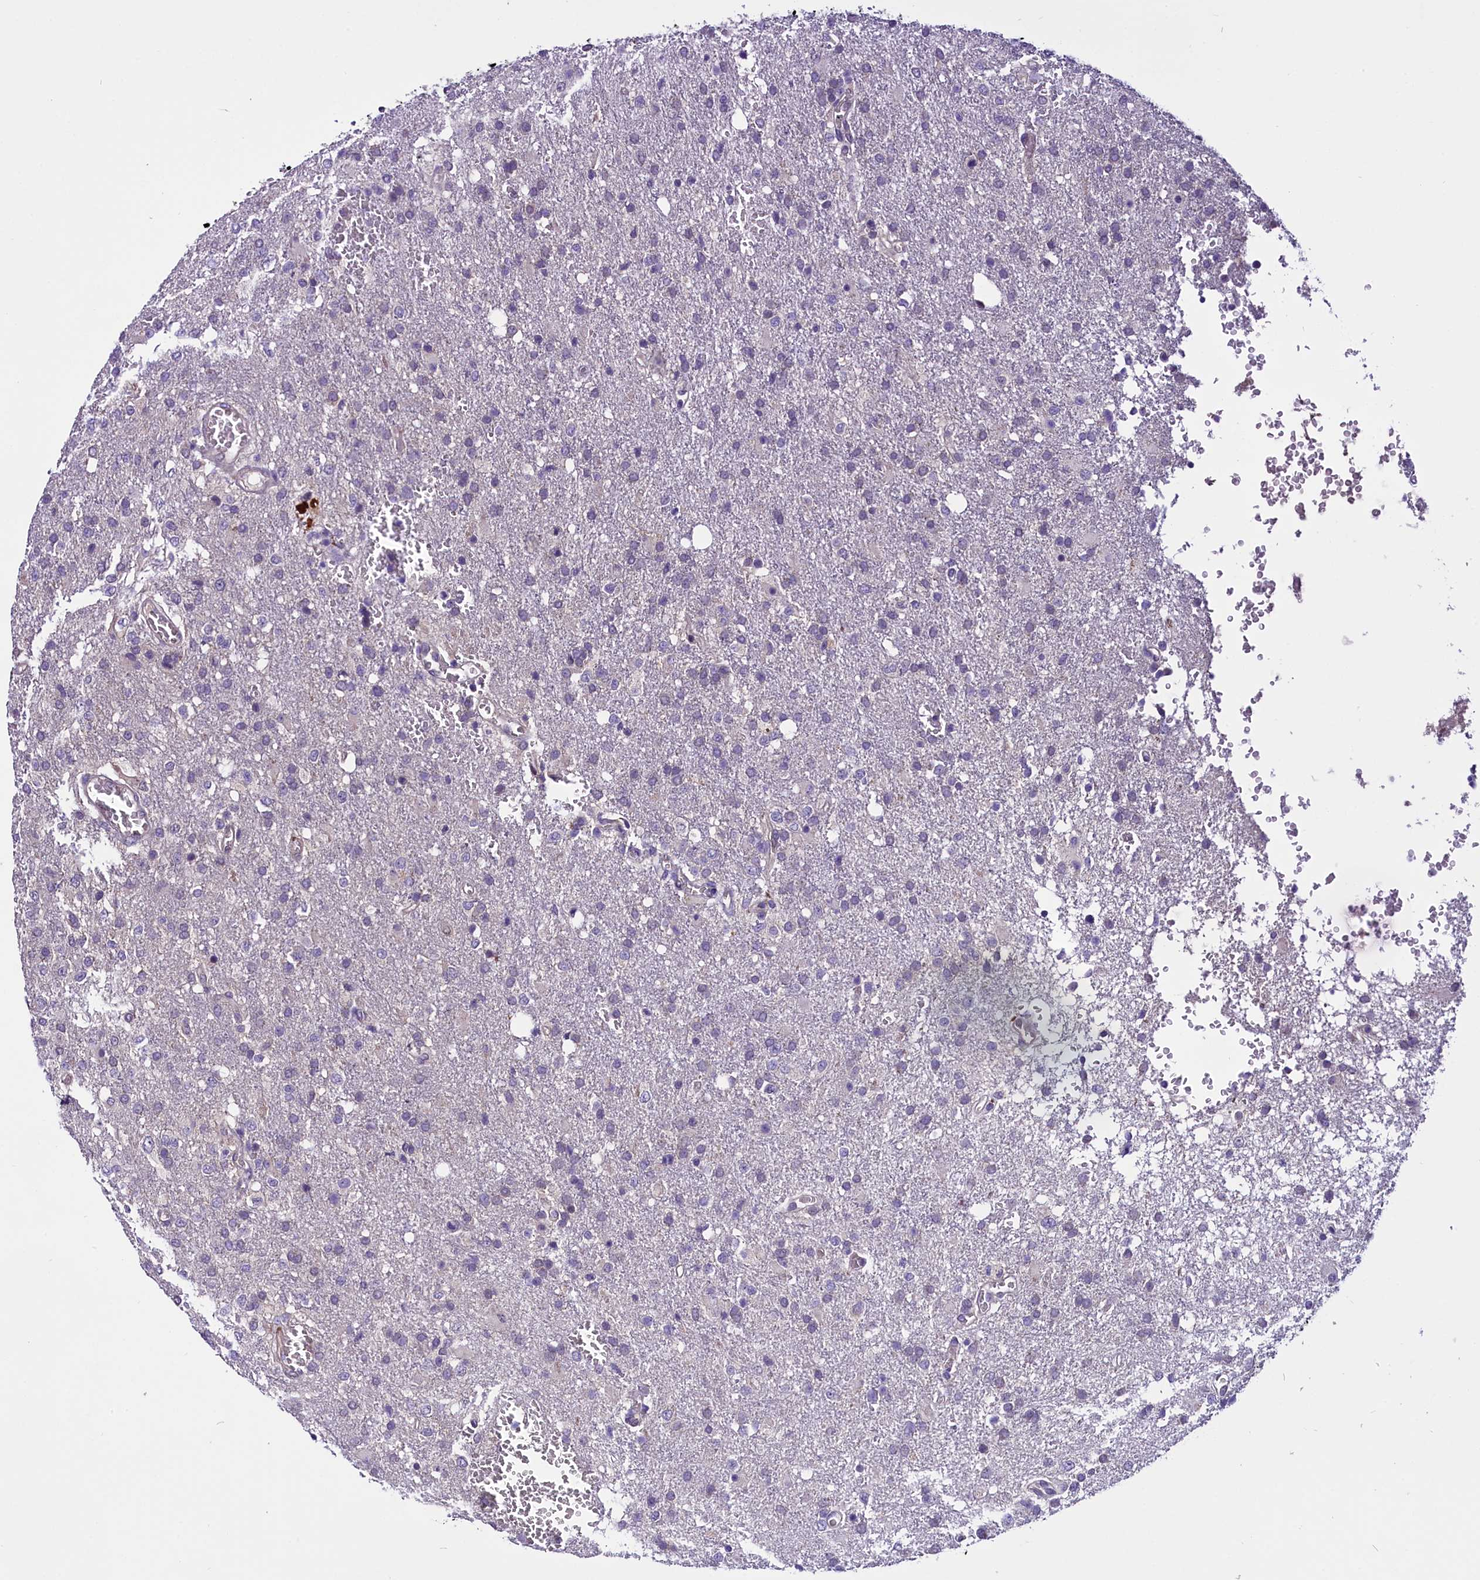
{"staining": {"intensity": "negative", "quantity": "none", "location": "none"}, "tissue": "glioma", "cell_type": "Tumor cells", "image_type": "cancer", "snomed": [{"axis": "morphology", "description": "Glioma, malignant, High grade"}, {"axis": "topography", "description": "Brain"}], "caption": "This is a histopathology image of IHC staining of glioma, which shows no staining in tumor cells.", "gene": "C9orf40", "patient": {"sex": "female", "age": 74}}